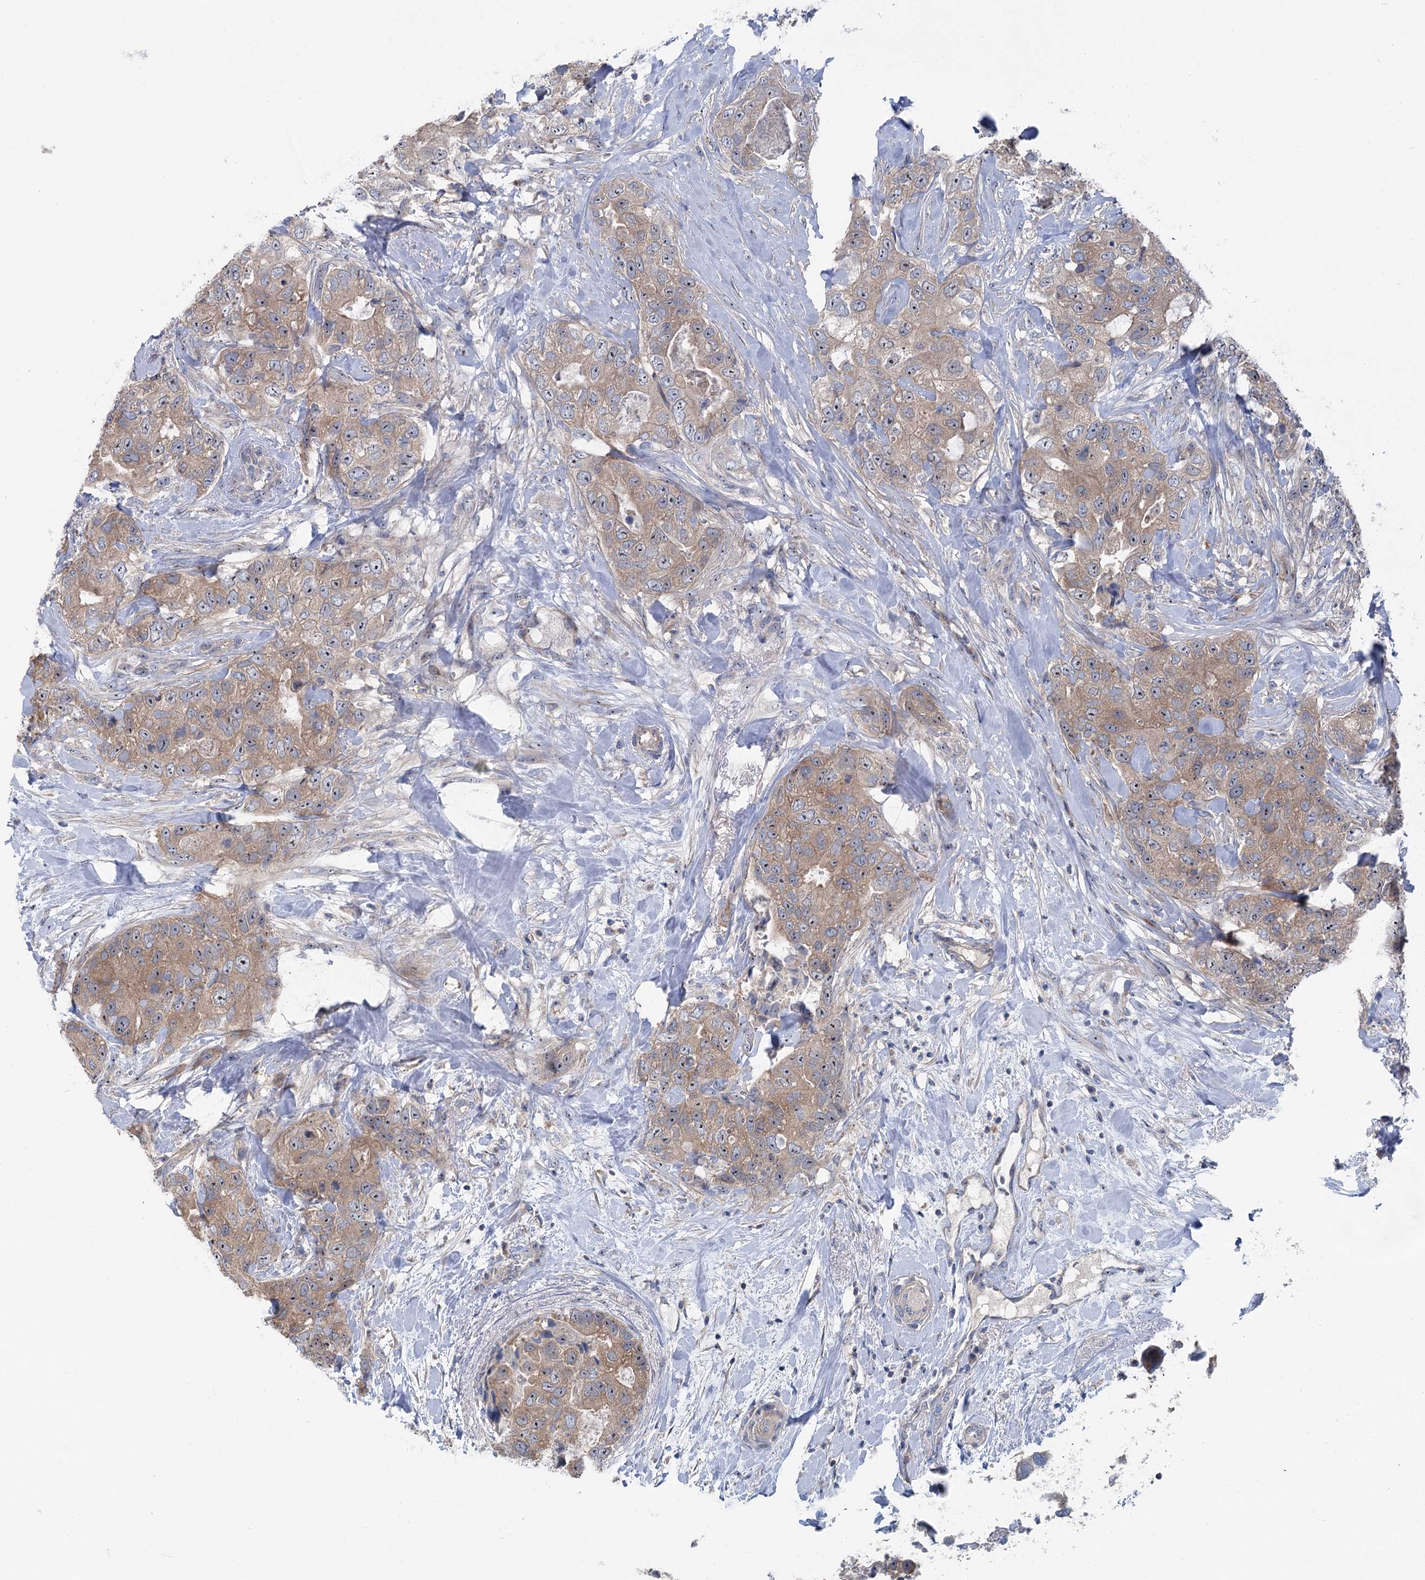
{"staining": {"intensity": "moderate", "quantity": ">75%", "location": "cytoplasmic/membranous,nuclear"}, "tissue": "breast cancer", "cell_type": "Tumor cells", "image_type": "cancer", "snomed": [{"axis": "morphology", "description": "Duct carcinoma"}, {"axis": "topography", "description": "Breast"}], "caption": "Brown immunohistochemical staining in human breast invasive ductal carcinoma reveals moderate cytoplasmic/membranous and nuclear positivity in approximately >75% of tumor cells.", "gene": "MARK2", "patient": {"sex": "female", "age": 62}}